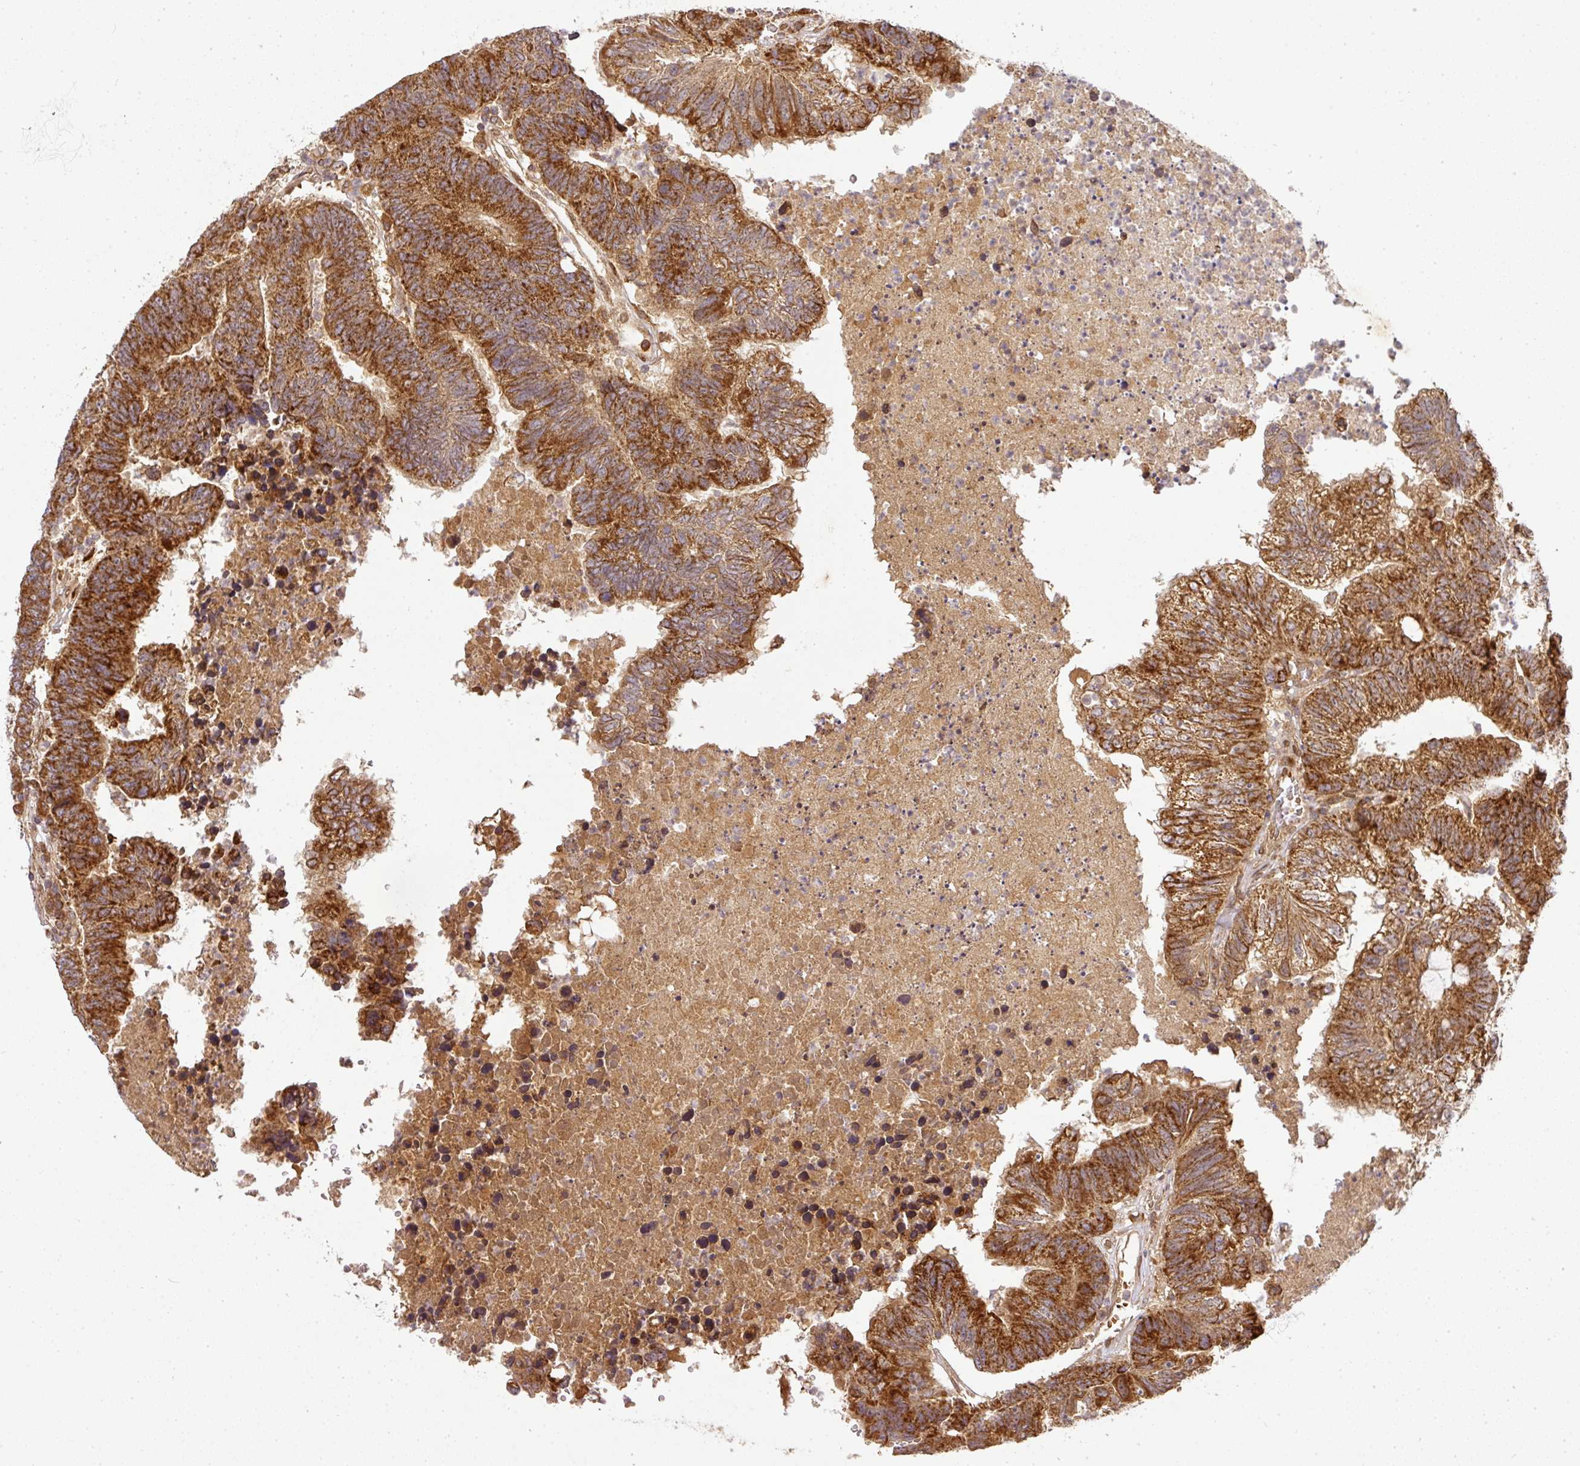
{"staining": {"intensity": "strong", "quantity": ">75%", "location": "cytoplasmic/membranous"}, "tissue": "colorectal cancer", "cell_type": "Tumor cells", "image_type": "cancer", "snomed": [{"axis": "morphology", "description": "Adenocarcinoma, NOS"}, {"axis": "topography", "description": "Colon"}], "caption": "Immunohistochemistry of colorectal cancer demonstrates high levels of strong cytoplasmic/membranous positivity in about >75% of tumor cells.", "gene": "MALSU1", "patient": {"sex": "female", "age": 48}}